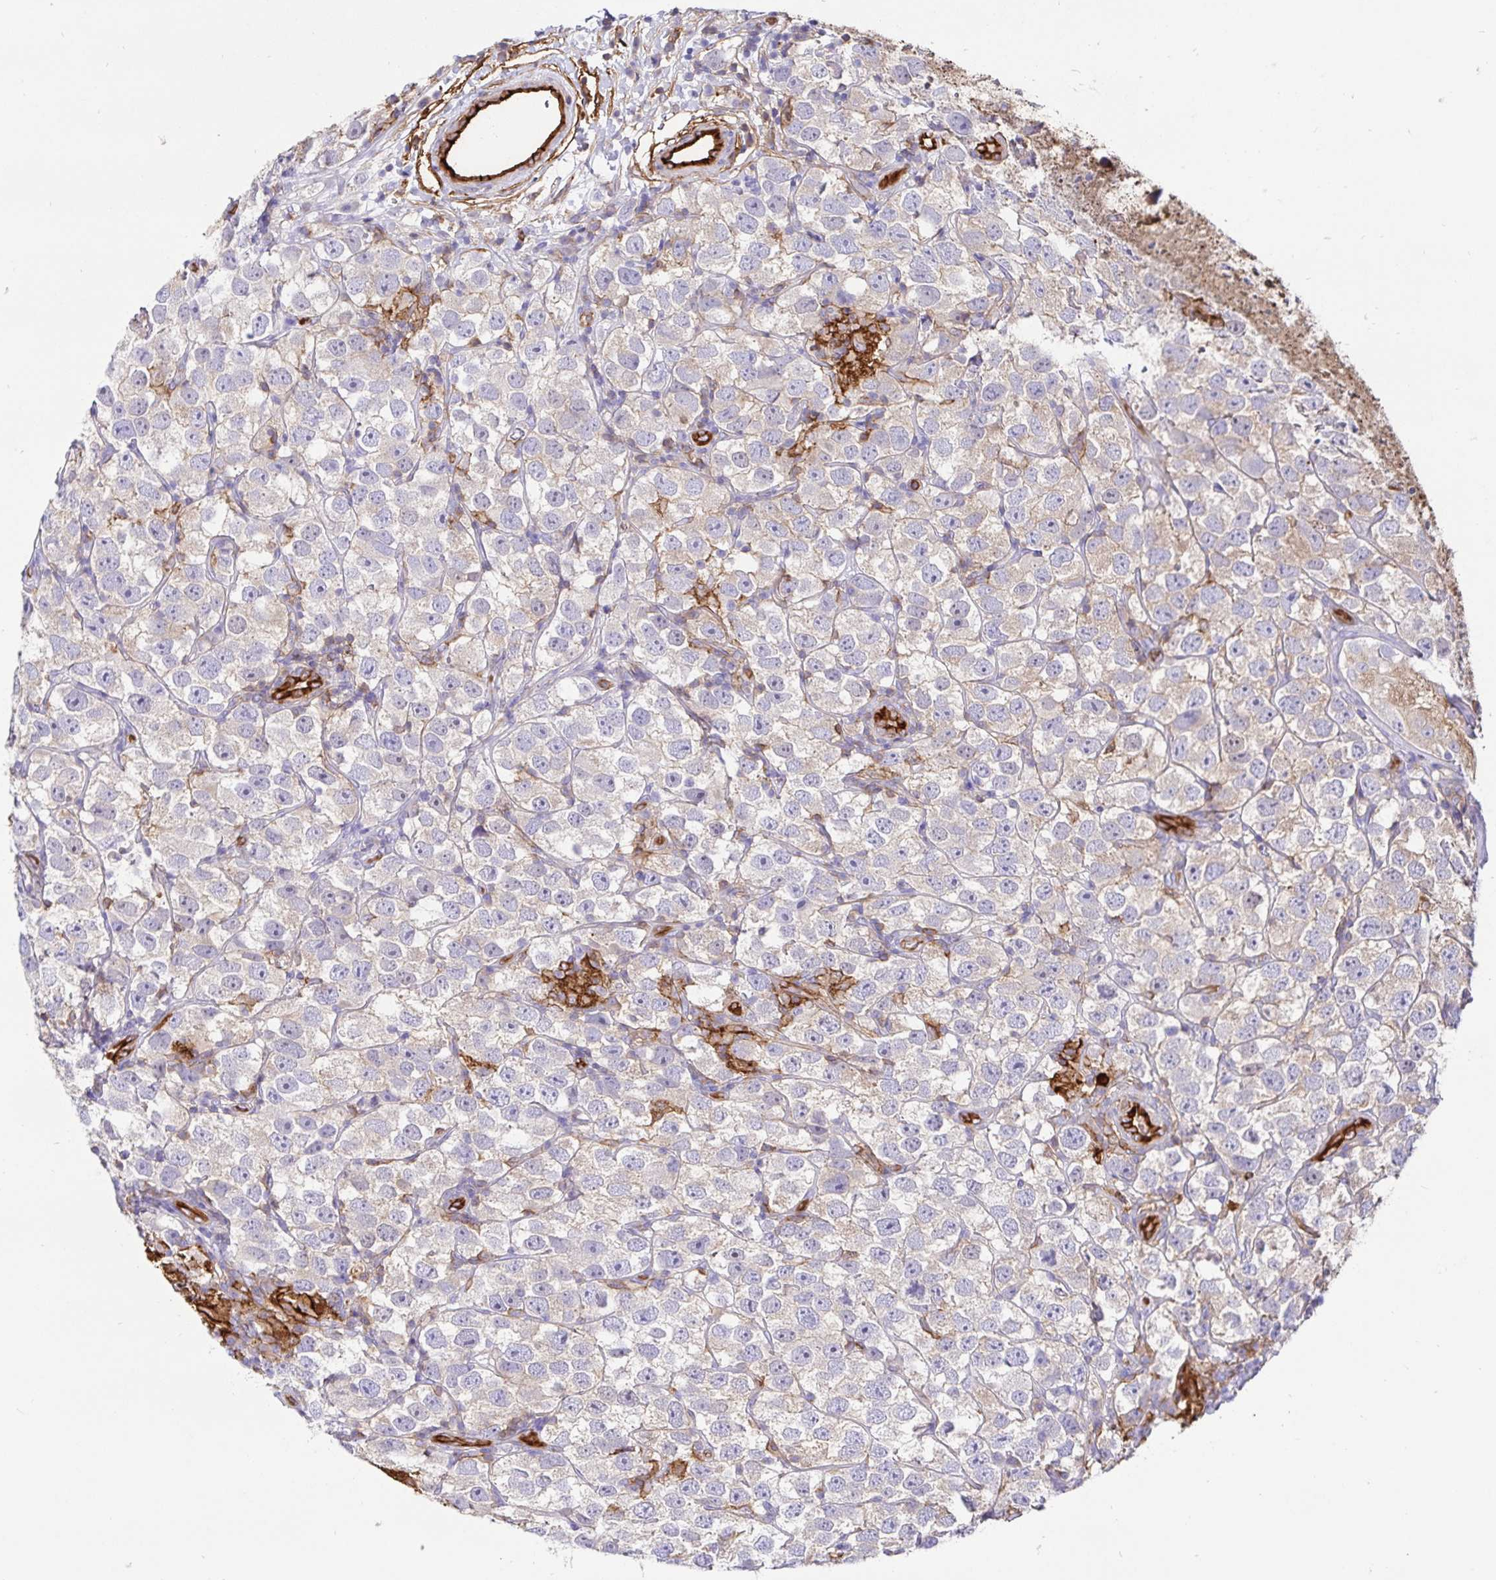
{"staining": {"intensity": "negative", "quantity": "none", "location": "none"}, "tissue": "testis cancer", "cell_type": "Tumor cells", "image_type": "cancer", "snomed": [{"axis": "morphology", "description": "Seminoma, NOS"}, {"axis": "topography", "description": "Testis"}], "caption": "IHC image of human testis cancer stained for a protein (brown), which exhibits no expression in tumor cells. (Immunohistochemistry (ihc), brightfield microscopy, high magnification).", "gene": "ANXA2", "patient": {"sex": "male", "age": 26}}